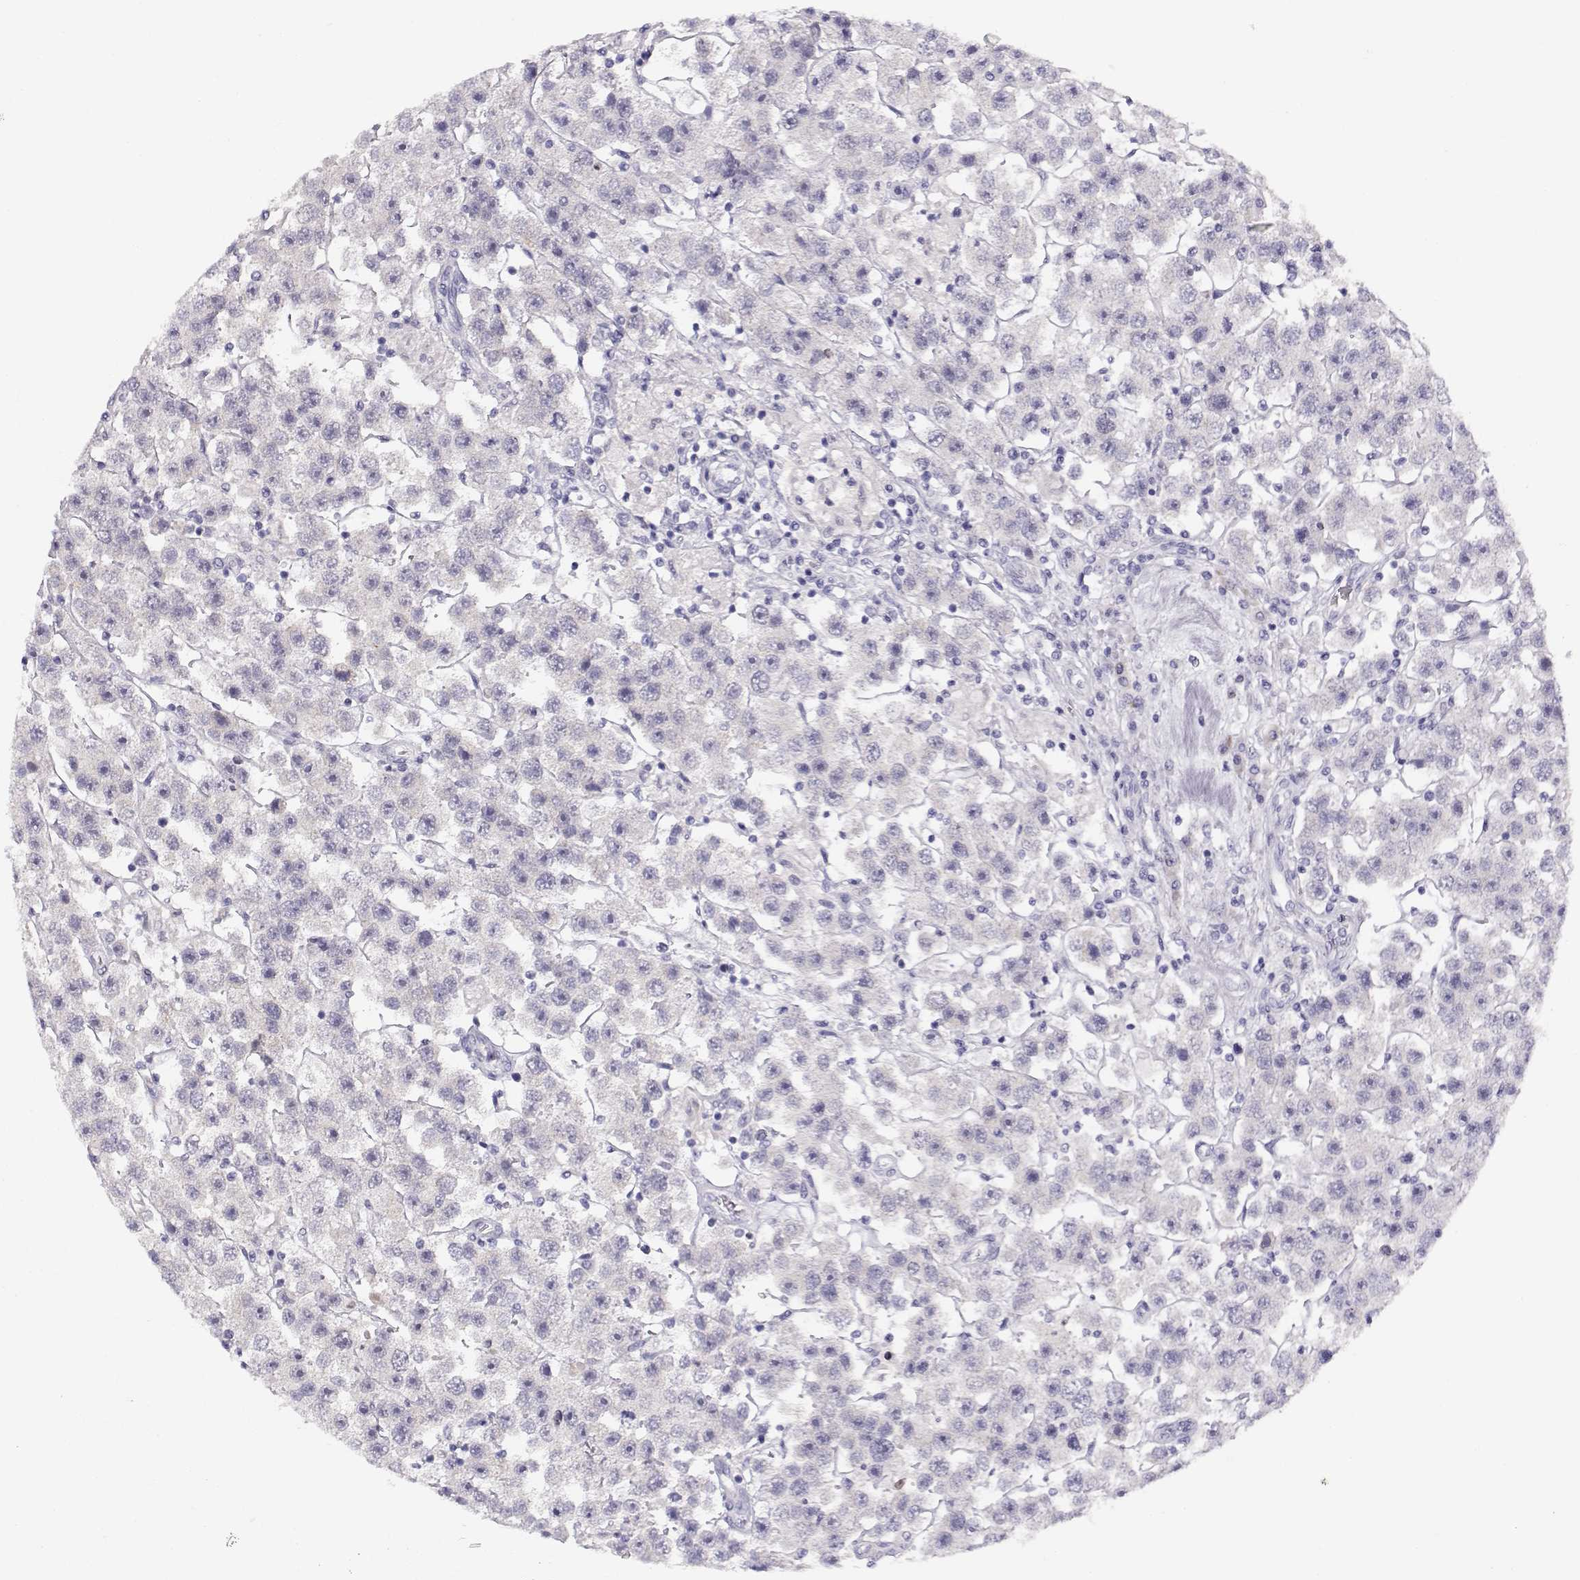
{"staining": {"intensity": "negative", "quantity": "none", "location": "none"}, "tissue": "testis cancer", "cell_type": "Tumor cells", "image_type": "cancer", "snomed": [{"axis": "morphology", "description": "Seminoma, NOS"}, {"axis": "topography", "description": "Testis"}], "caption": "This is a micrograph of immunohistochemistry staining of testis seminoma, which shows no staining in tumor cells.", "gene": "TTC26", "patient": {"sex": "male", "age": 45}}